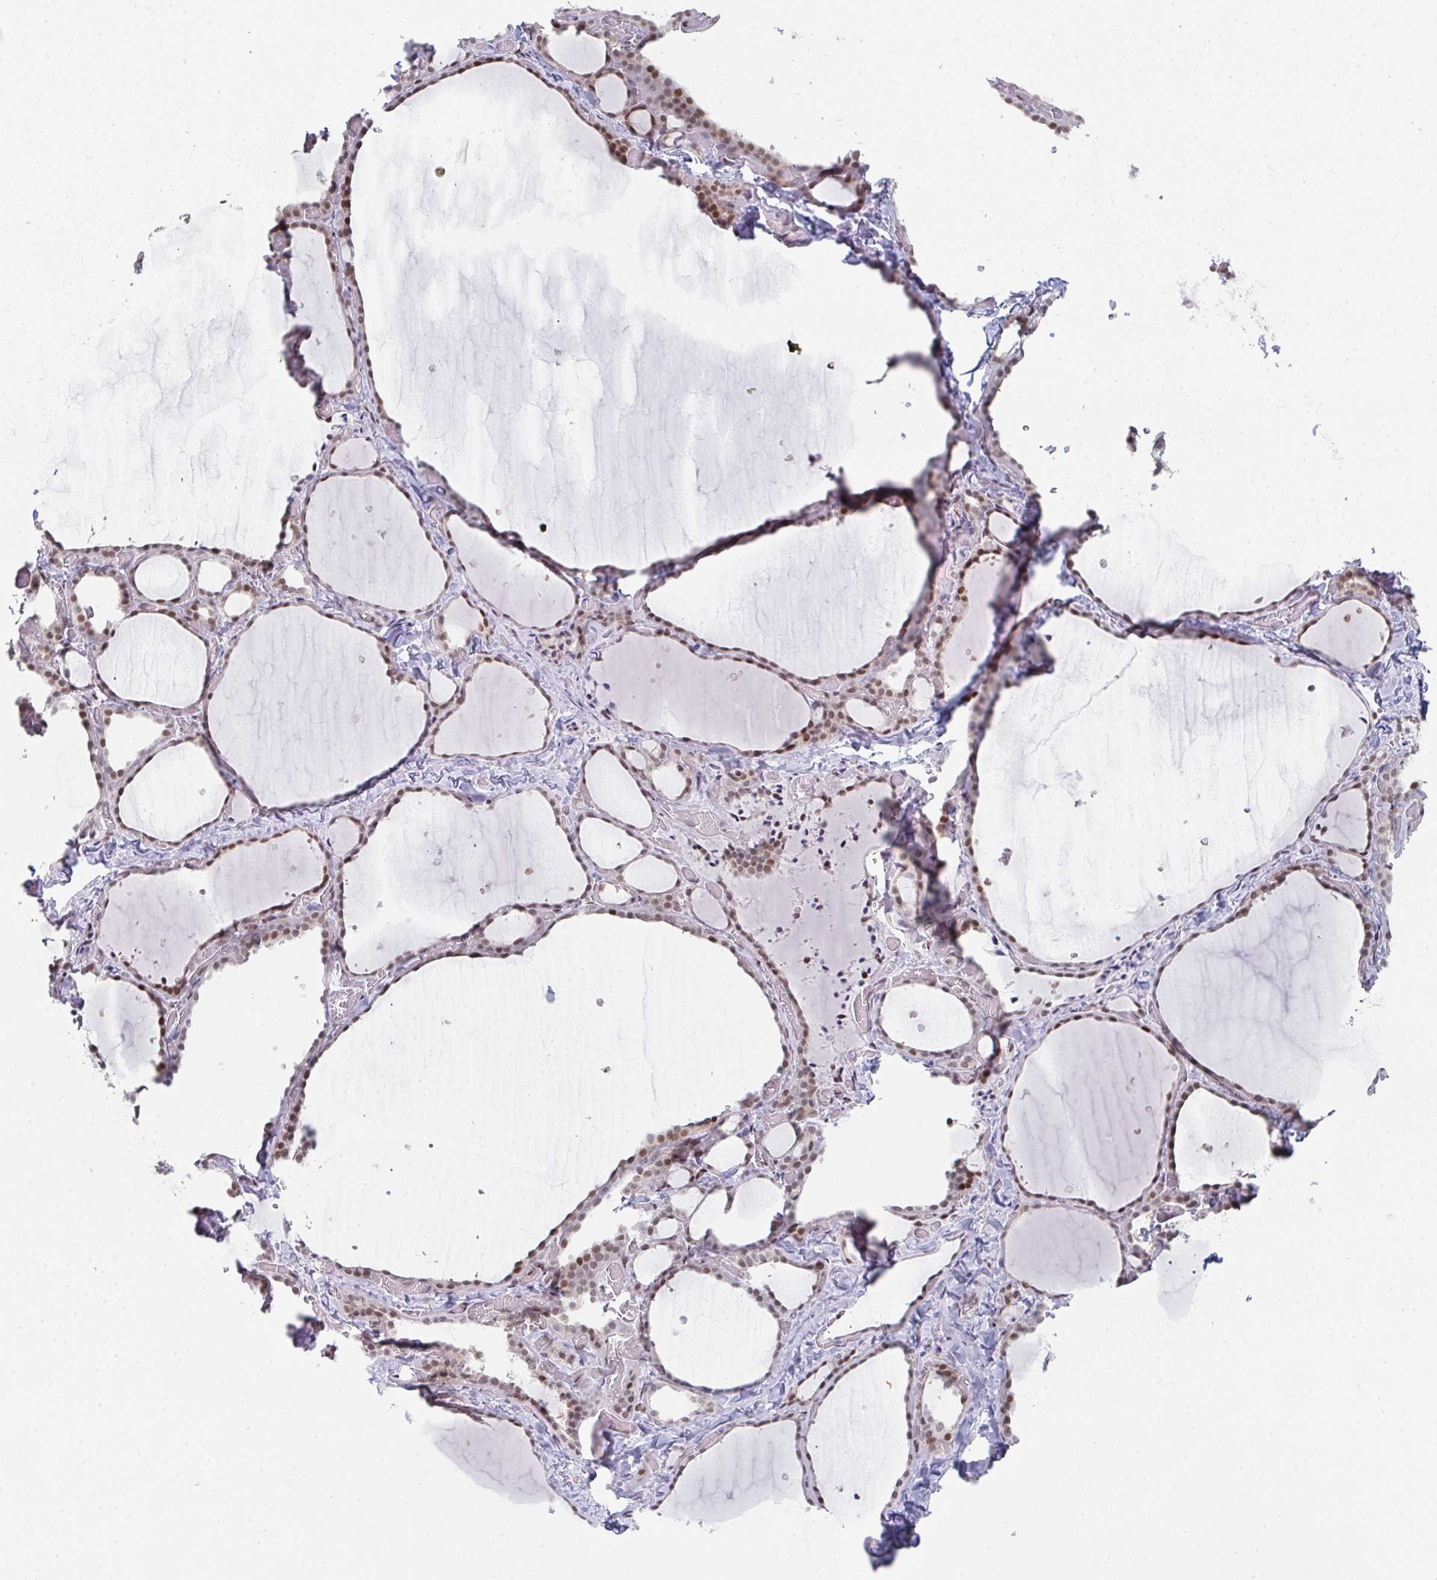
{"staining": {"intensity": "moderate", "quantity": ">75%", "location": "nuclear"}, "tissue": "thyroid gland", "cell_type": "Glandular cells", "image_type": "normal", "snomed": [{"axis": "morphology", "description": "Normal tissue, NOS"}, {"axis": "topography", "description": "Thyroid gland"}], "caption": "DAB immunohistochemical staining of benign human thyroid gland reveals moderate nuclear protein staining in about >75% of glandular cells.", "gene": "POU2AF2", "patient": {"sex": "female", "age": 36}}